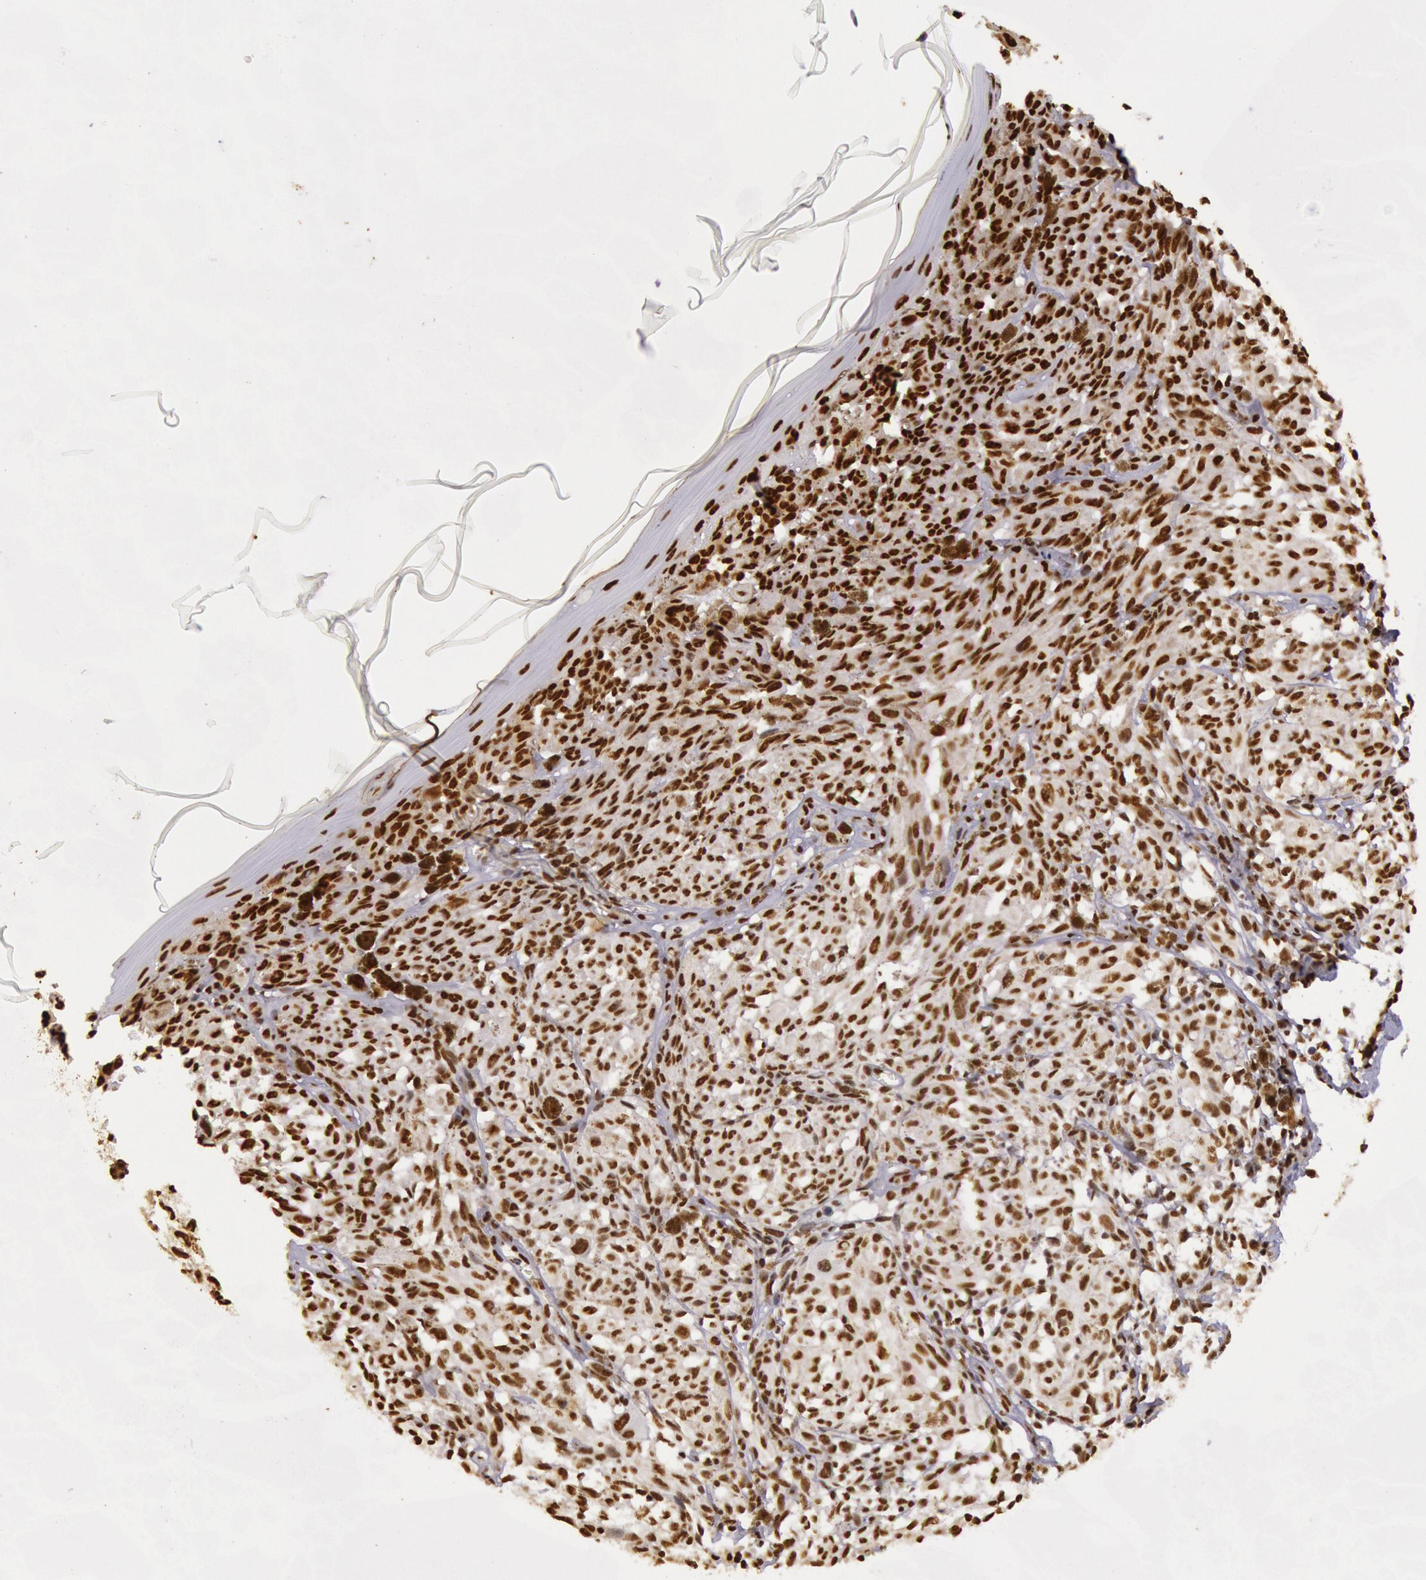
{"staining": {"intensity": "strong", "quantity": ">75%", "location": "nuclear"}, "tissue": "melanoma", "cell_type": "Tumor cells", "image_type": "cancer", "snomed": [{"axis": "morphology", "description": "Malignant melanoma, NOS"}, {"axis": "topography", "description": "Skin"}], "caption": "A micrograph showing strong nuclear expression in about >75% of tumor cells in malignant melanoma, as visualized by brown immunohistochemical staining.", "gene": "HNRNPH2", "patient": {"sex": "female", "age": 72}}